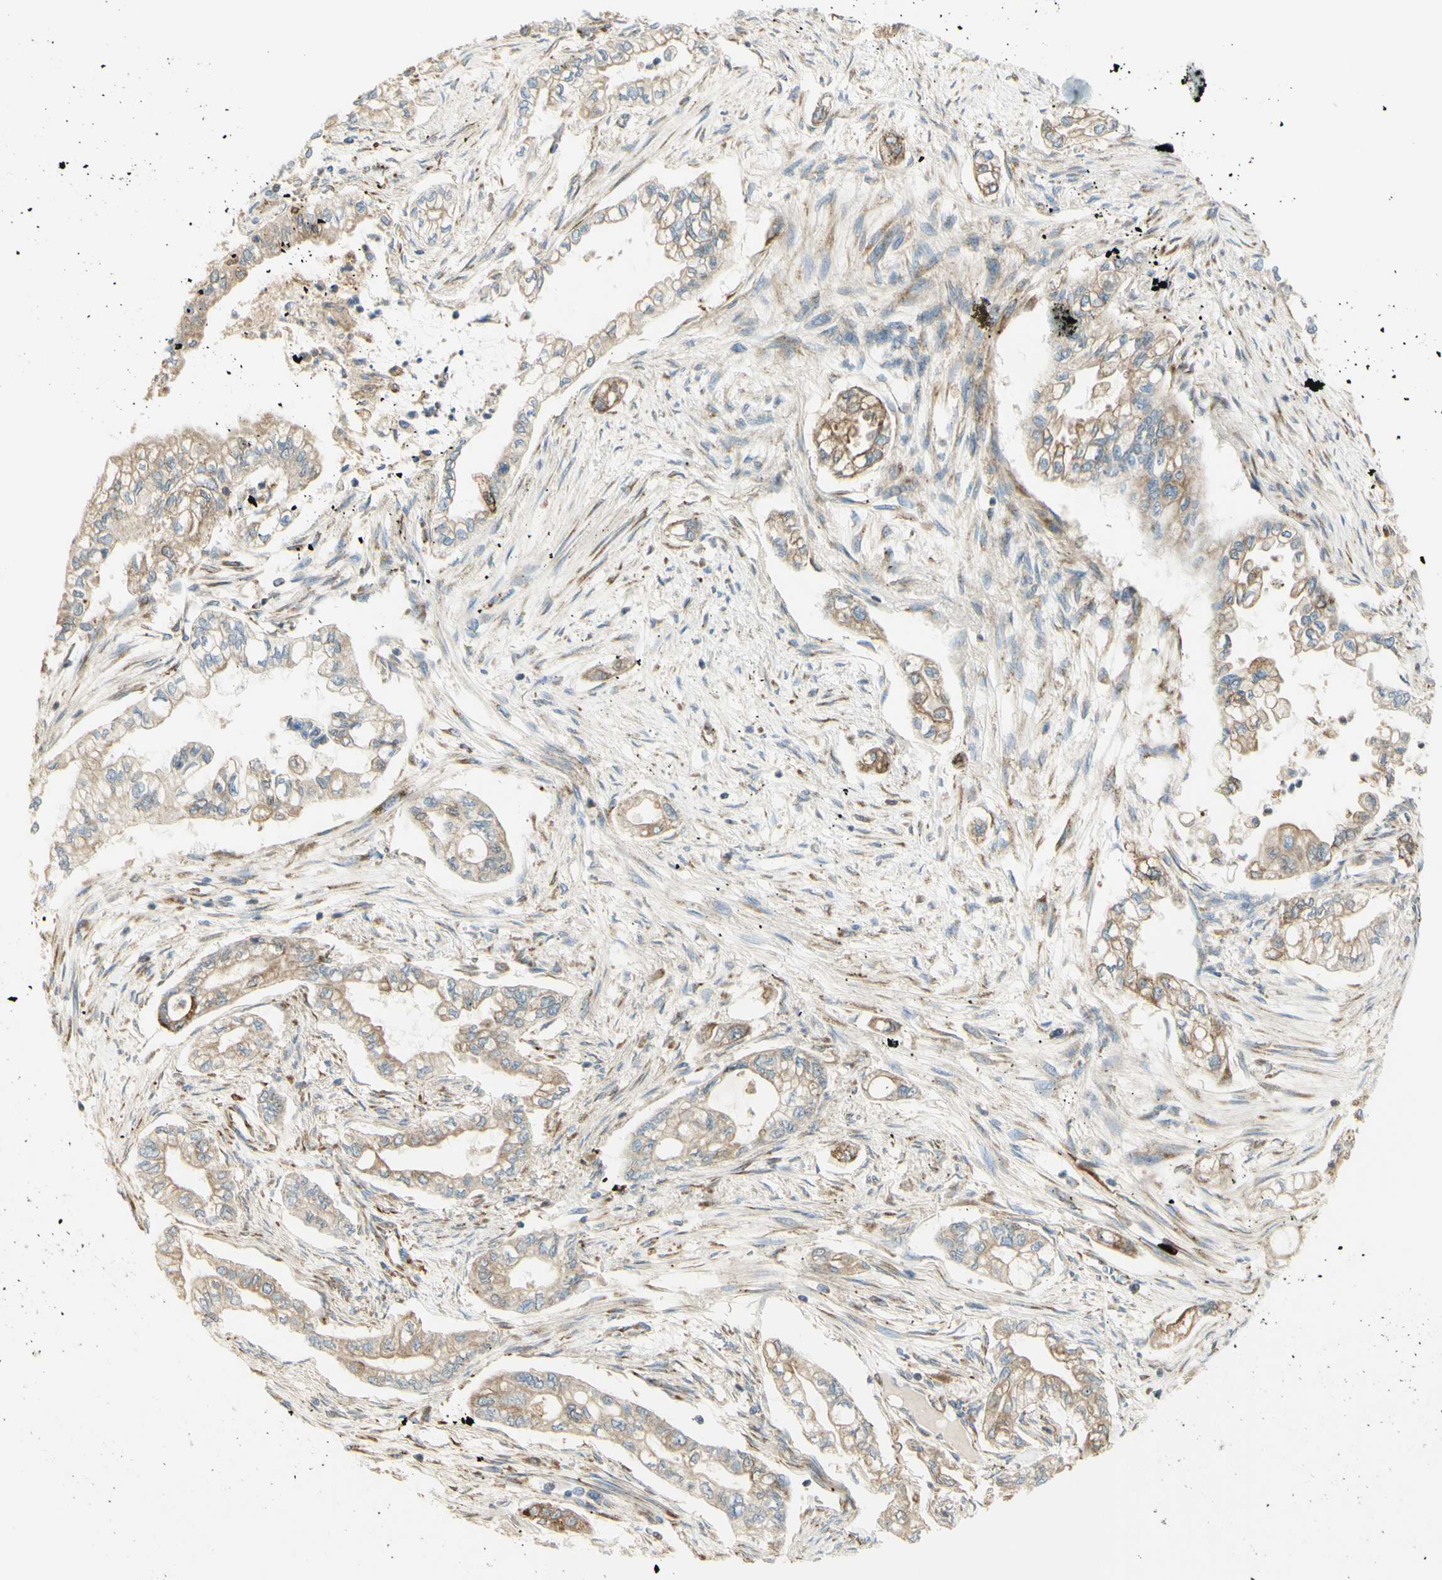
{"staining": {"intensity": "moderate", "quantity": ">75%", "location": "cytoplasmic/membranous"}, "tissue": "pancreatic cancer", "cell_type": "Tumor cells", "image_type": "cancer", "snomed": [{"axis": "morphology", "description": "Normal tissue, NOS"}, {"axis": "topography", "description": "Pancreas"}], "caption": "Protein staining of pancreatic cancer tissue exhibits moderate cytoplasmic/membranous positivity in approximately >75% of tumor cells. (DAB IHC with brightfield microscopy, high magnification).", "gene": "MANF", "patient": {"sex": "male", "age": 42}}